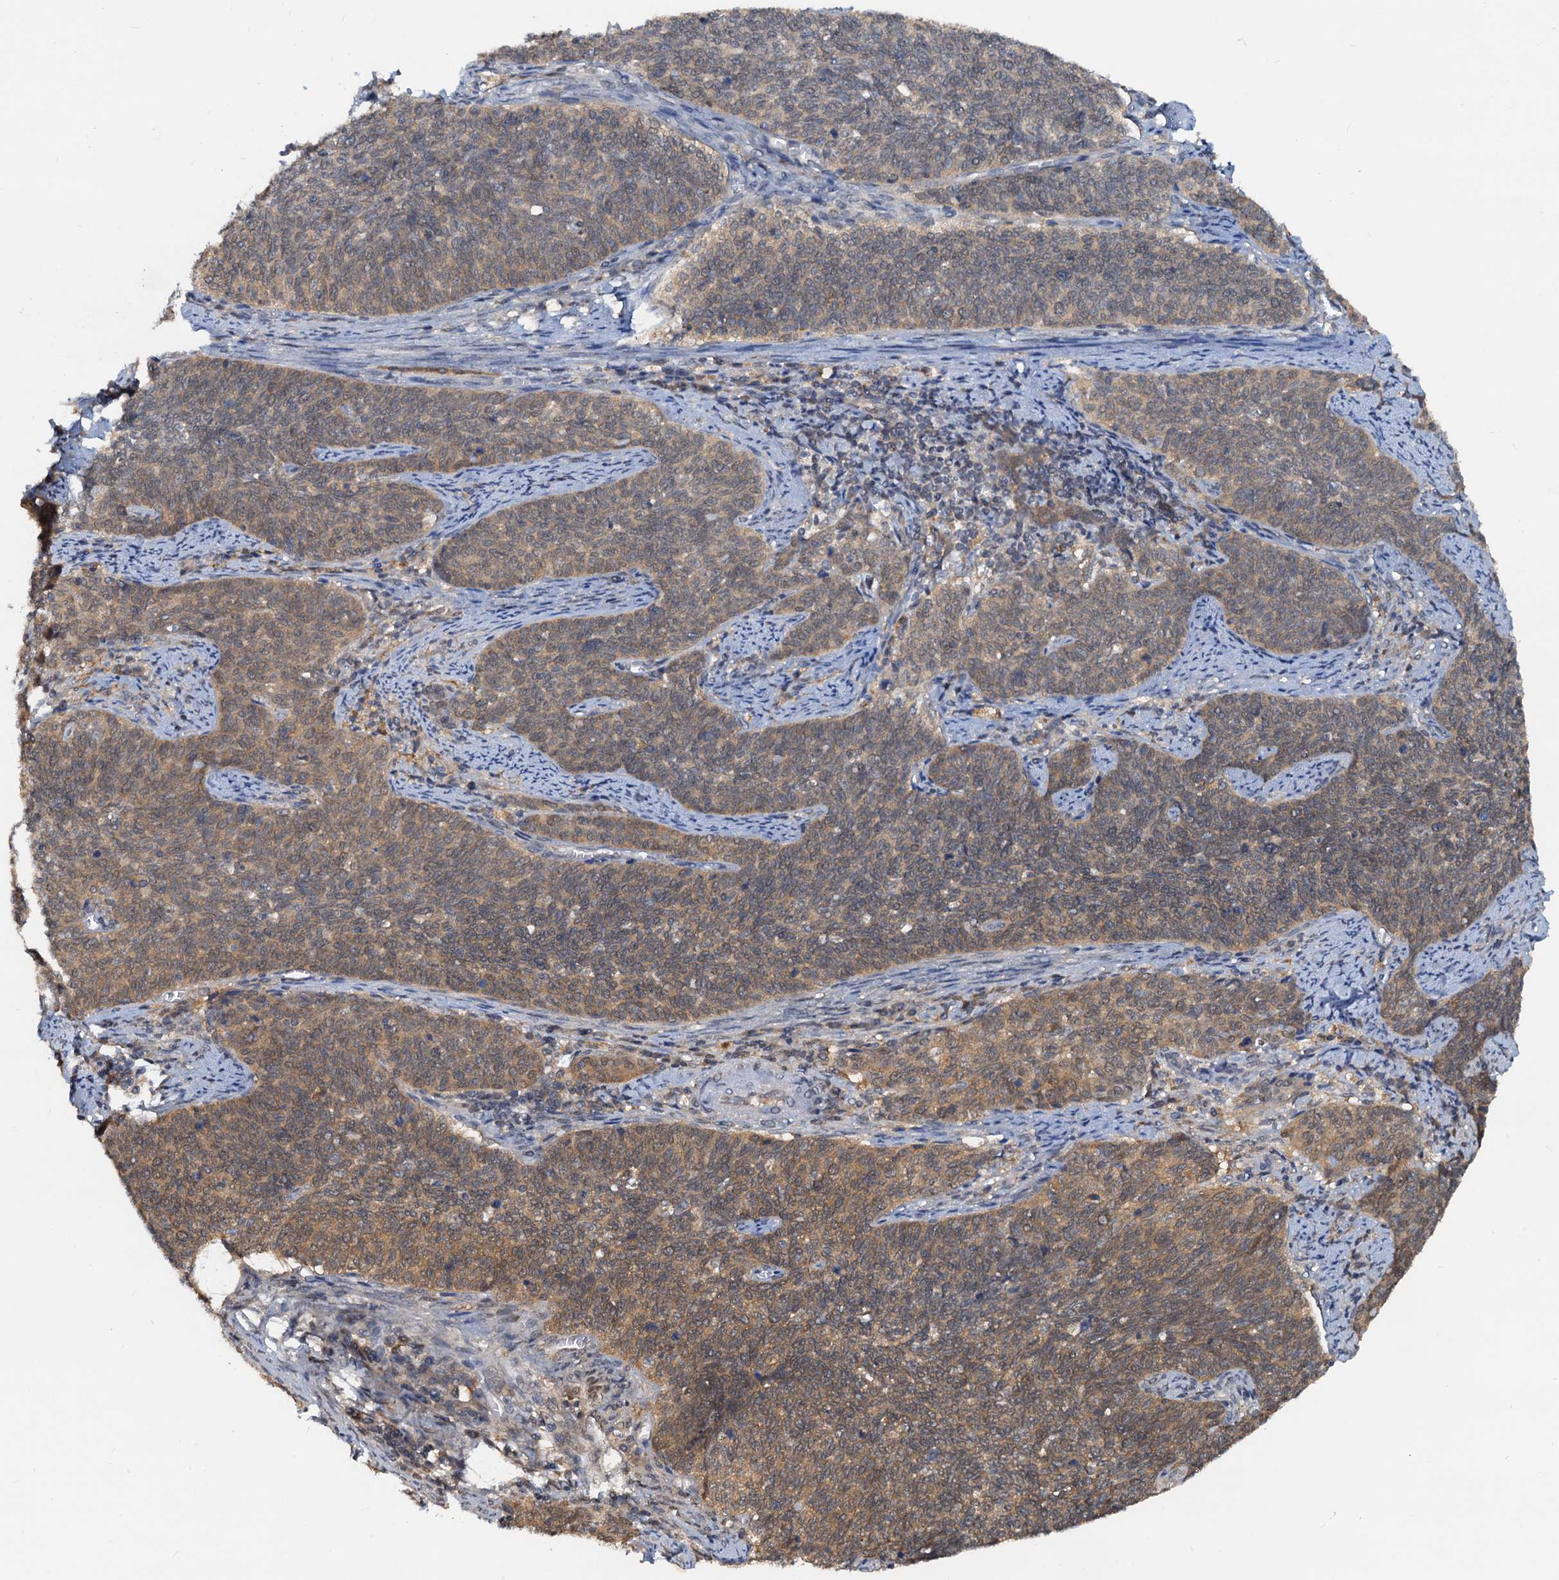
{"staining": {"intensity": "moderate", "quantity": ">75%", "location": "cytoplasmic/membranous"}, "tissue": "cervical cancer", "cell_type": "Tumor cells", "image_type": "cancer", "snomed": [{"axis": "morphology", "description": "Squamous cell carcinoma, NOS"}, {"axis": "topography", "description": "Cervix"}], "caption": "Protein staining of cervical cancer (squamous cell carcinoma) tissue displays moderate cytoplasmic/membranous positivity in approximately >75% of tumor cells.", "gene": "PTGES3", "patient": {"sex": "female", "age": 39}}